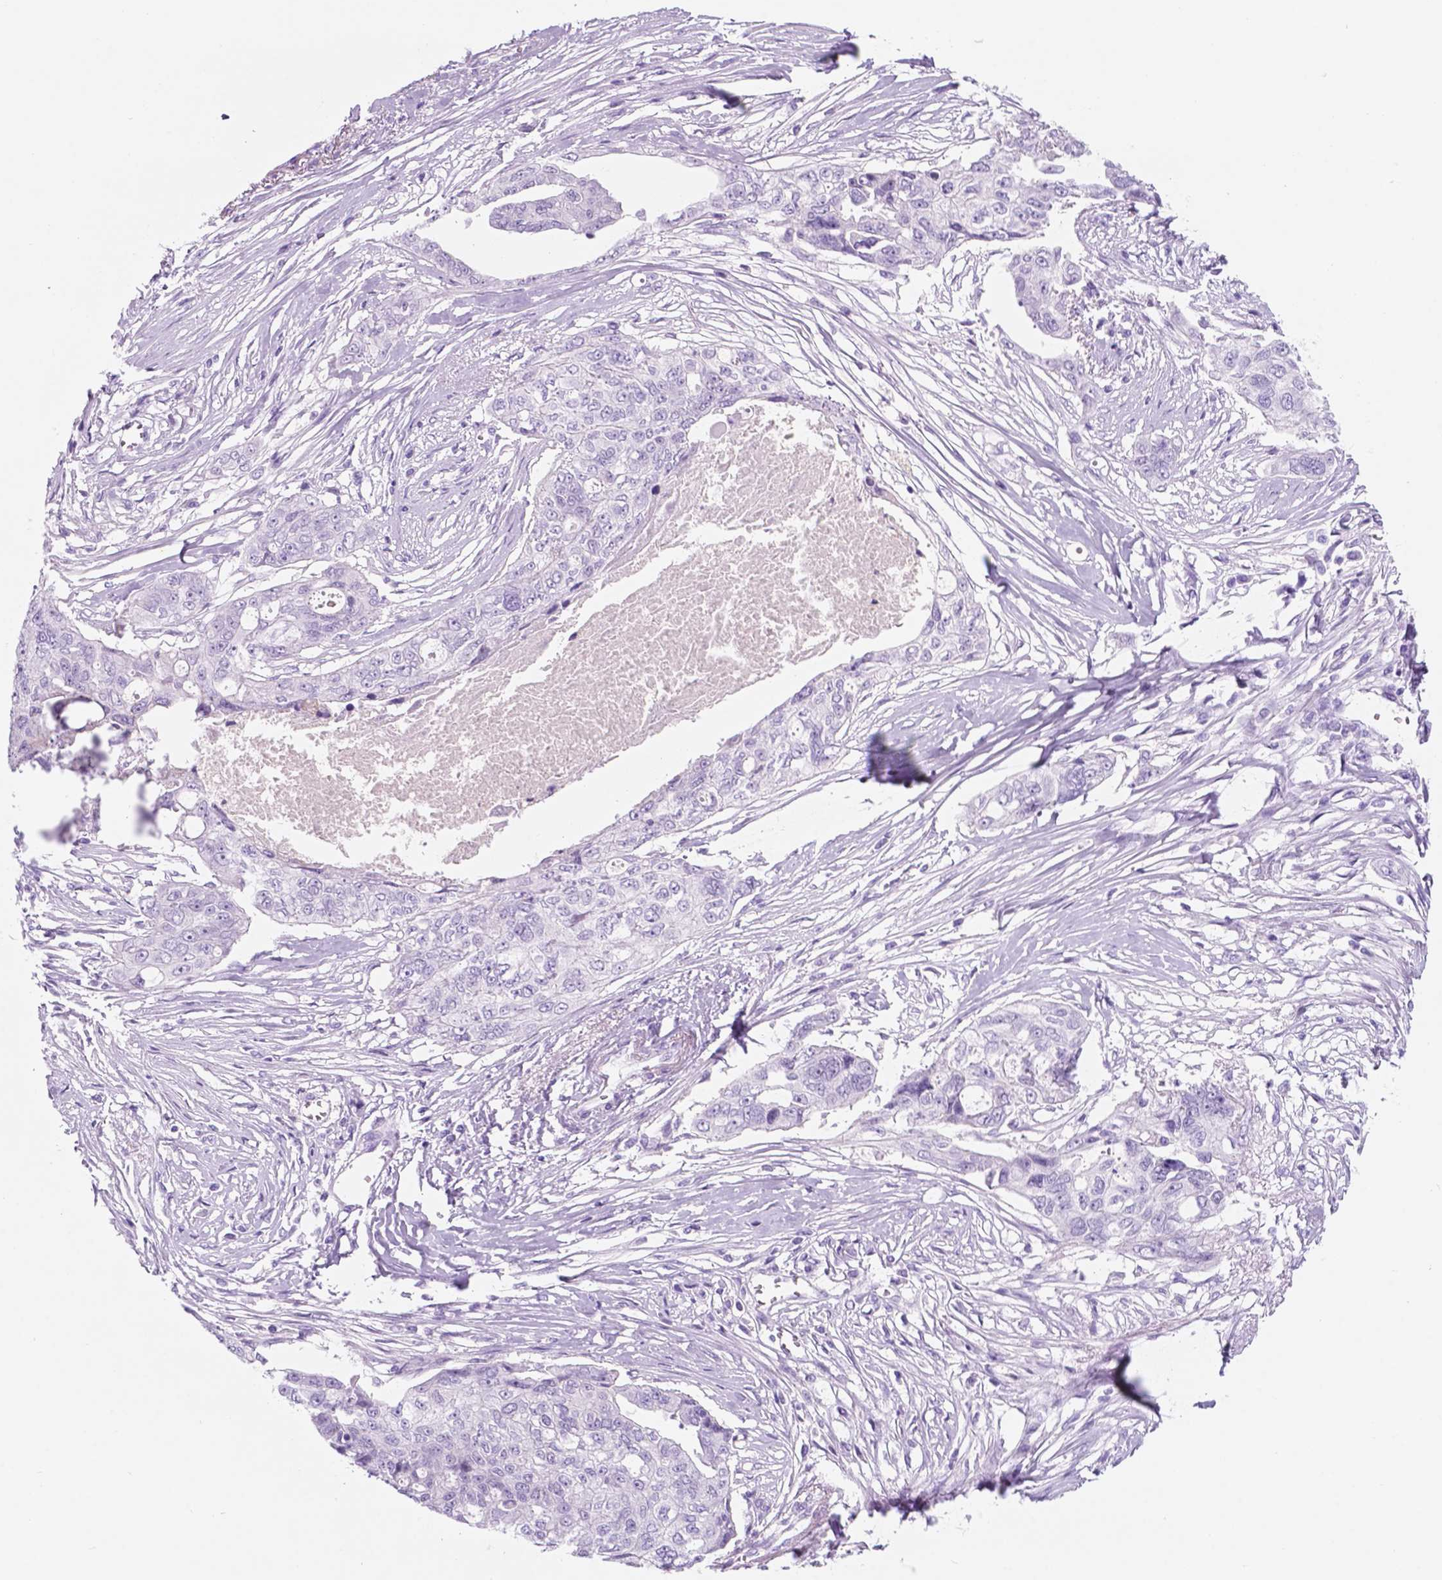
{"staining": {"intensity": "negative", "quantity": "none", "location": "none"}, "tissue": "ovarian cancer", "cell_type": "Tumor cells", "image_type": "cancer", "snomed": [{"axis": "morphology", "description": "Carcinoma, endometroid"}, {"axis": "topography", "description": "Ovary"}], "caption": "Ovarian cancer was stained to show a protein in brown. There is no significant staining in tumor cells.", "gene": "CUZD1", "patient": {"sex": "female", "age": 70}}